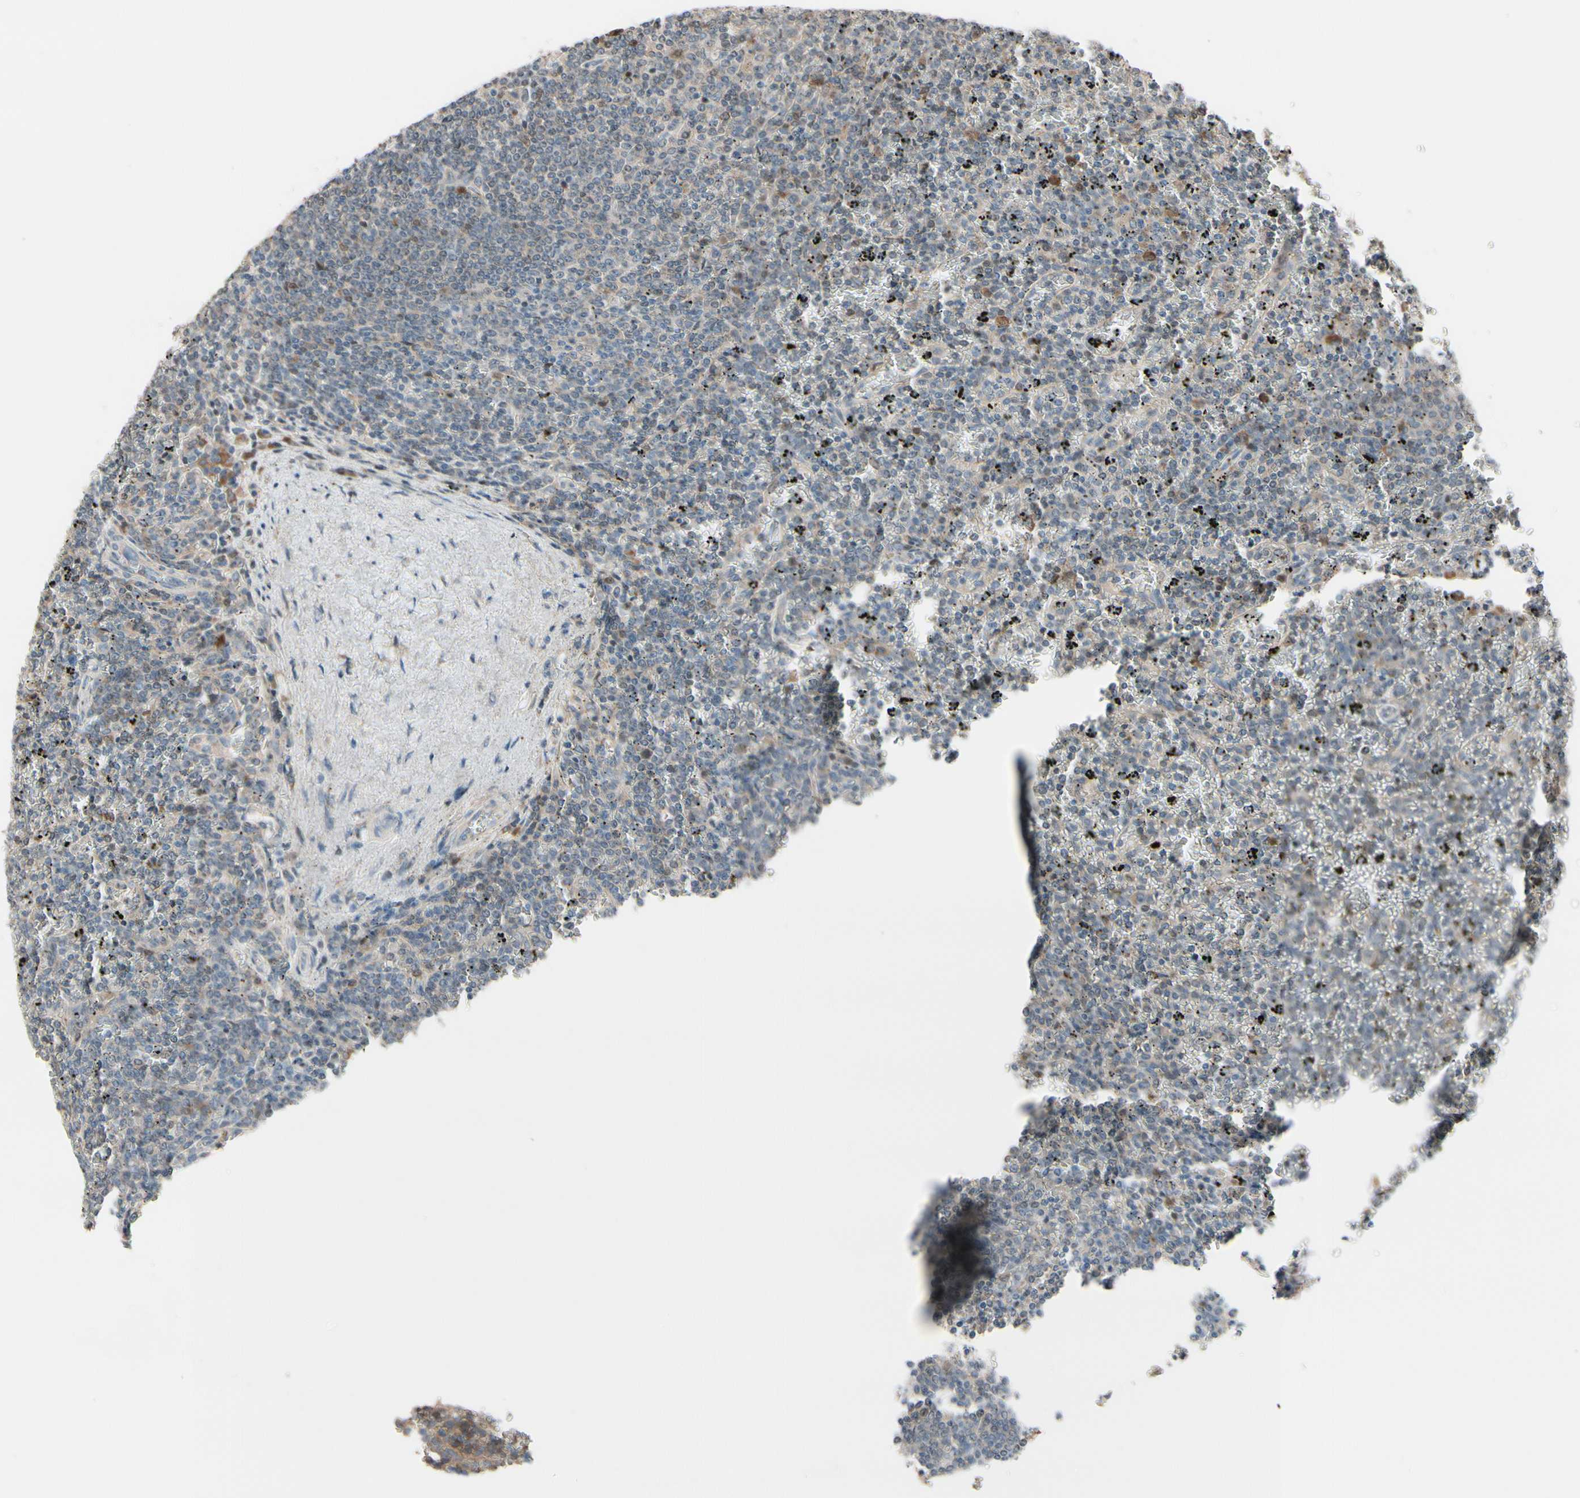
{"staining": {"intensity": "moderate", "quantity": "<25%", "location": "cytoplasmic/membranous,nuclear"}, "tissue": "lymphoma", "cell_type": "Tumor cells", "image_type": "cancer", "snomed": [{"axis": "morphology", "description": "Malignant lymphoma, non-Hodgkin's type, Low grade"}, {"axis": "topography", "description": "Spleen"}], "caption": "Lymphoma stained with immunohistochemistry (IHC) shows moderate cytoplasmic/membranous and nuclear expression in about <25% of tumor cells.", "gene": "SNX29", "patient": {"sex": "female", "age": 77}}